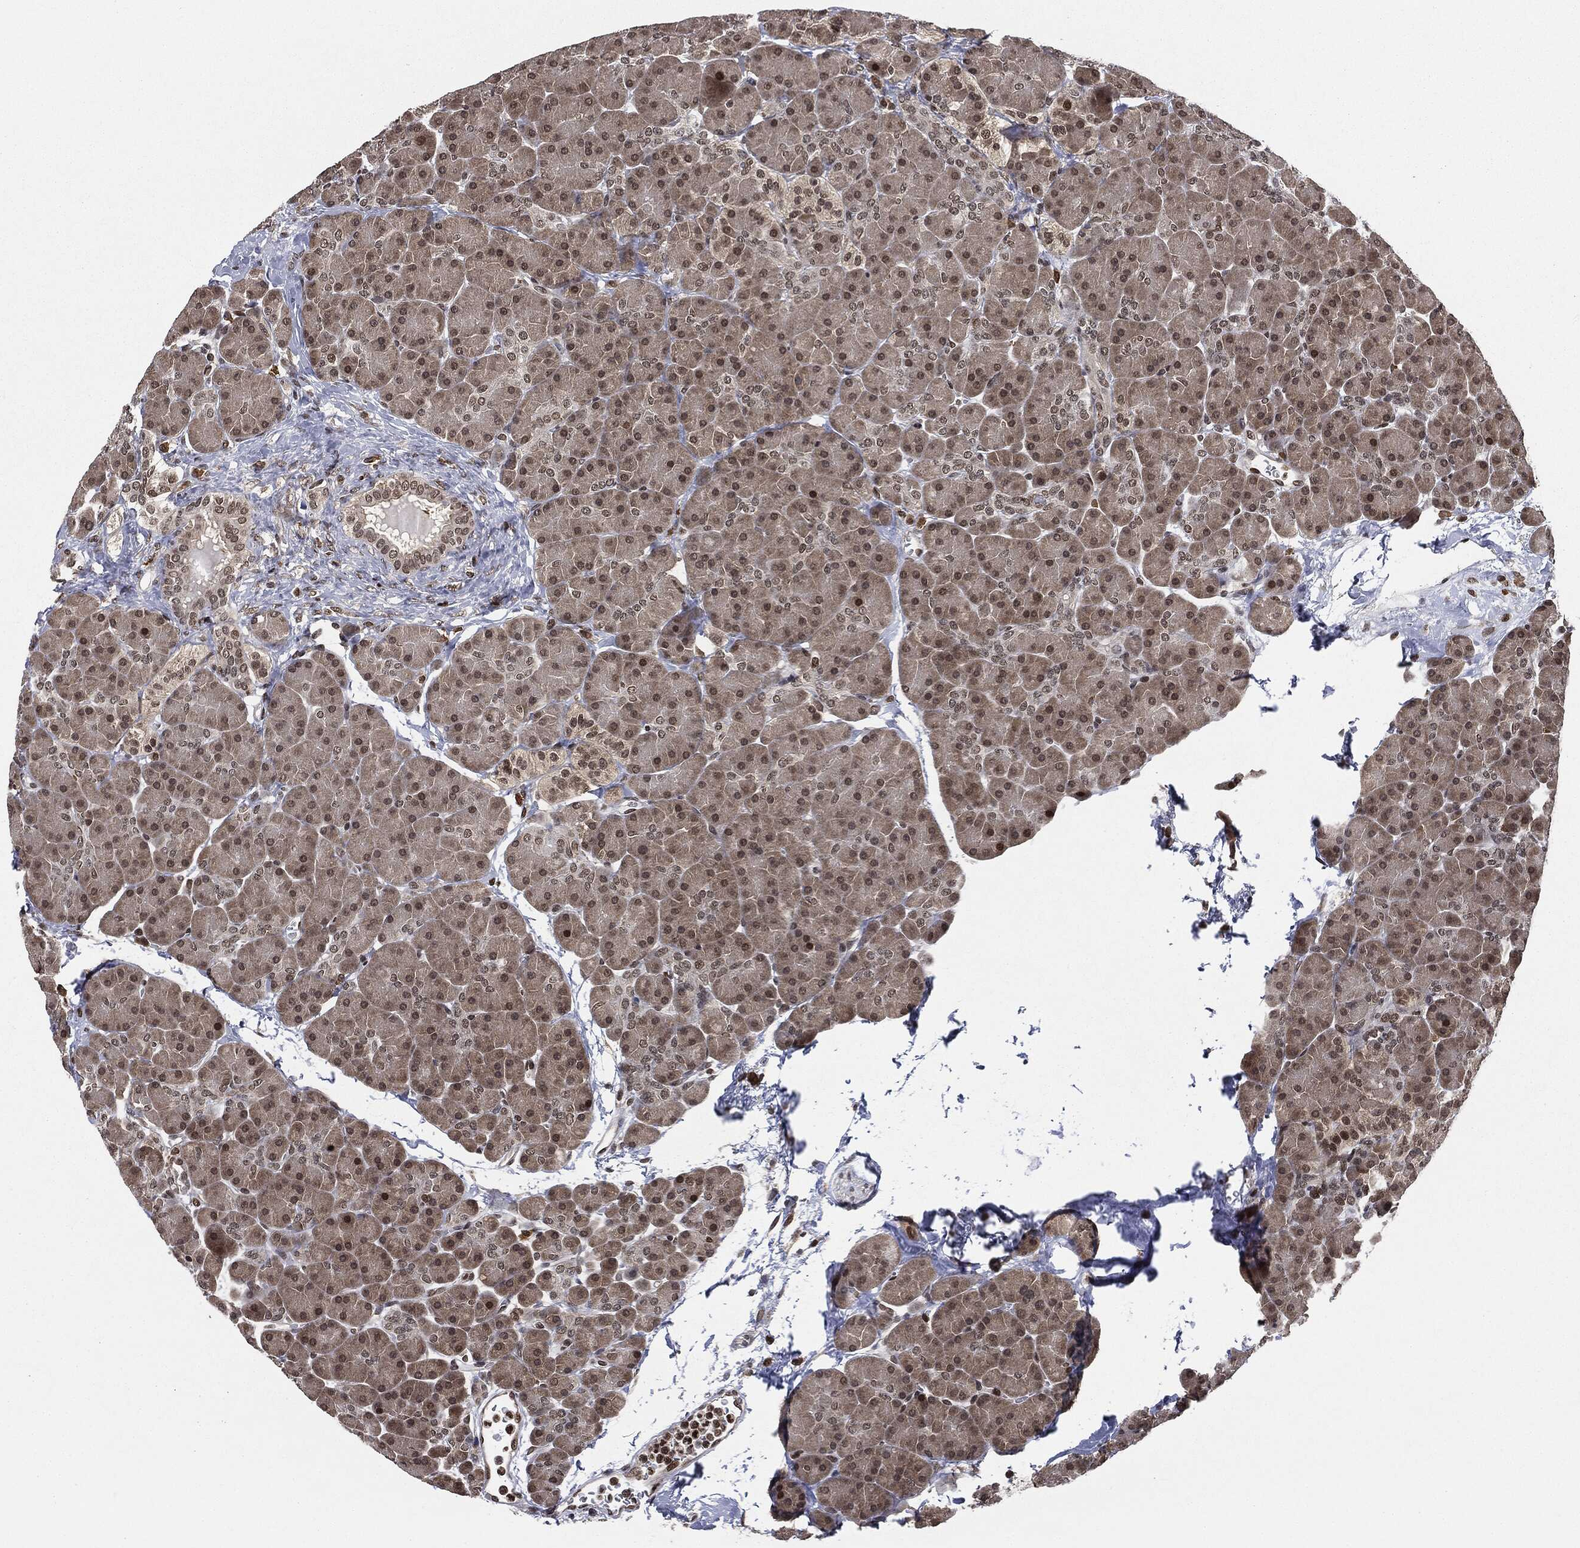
{"staining": {"intensity": "moderate", "quantity": "25%-75%", "location": "cytoplasmic/membranous,nuclear"}, "tissue": "pancreas", "cell_type": "Exocrine glandular cells", "image_type": "normal", "snomed": [{"axis": "morphology", "description": "Normal tissue, NOS"}, {"axis": "topography", "description": "Pancreas"}], "caption": "Immunohistochemical staining of normal human pancreas exhibits 25%-75% levels of moderate cytoplasmic/membranous,nuclear protein positivity in about 25%-75% of exocrine glandular cells. (DAB (3,3'-diaminobenzidine) IHC, brown staining for protein, blue staining for nuclei).", "gene": "TBC1D22A", "patient": {"sex": "female", "age": 44}}